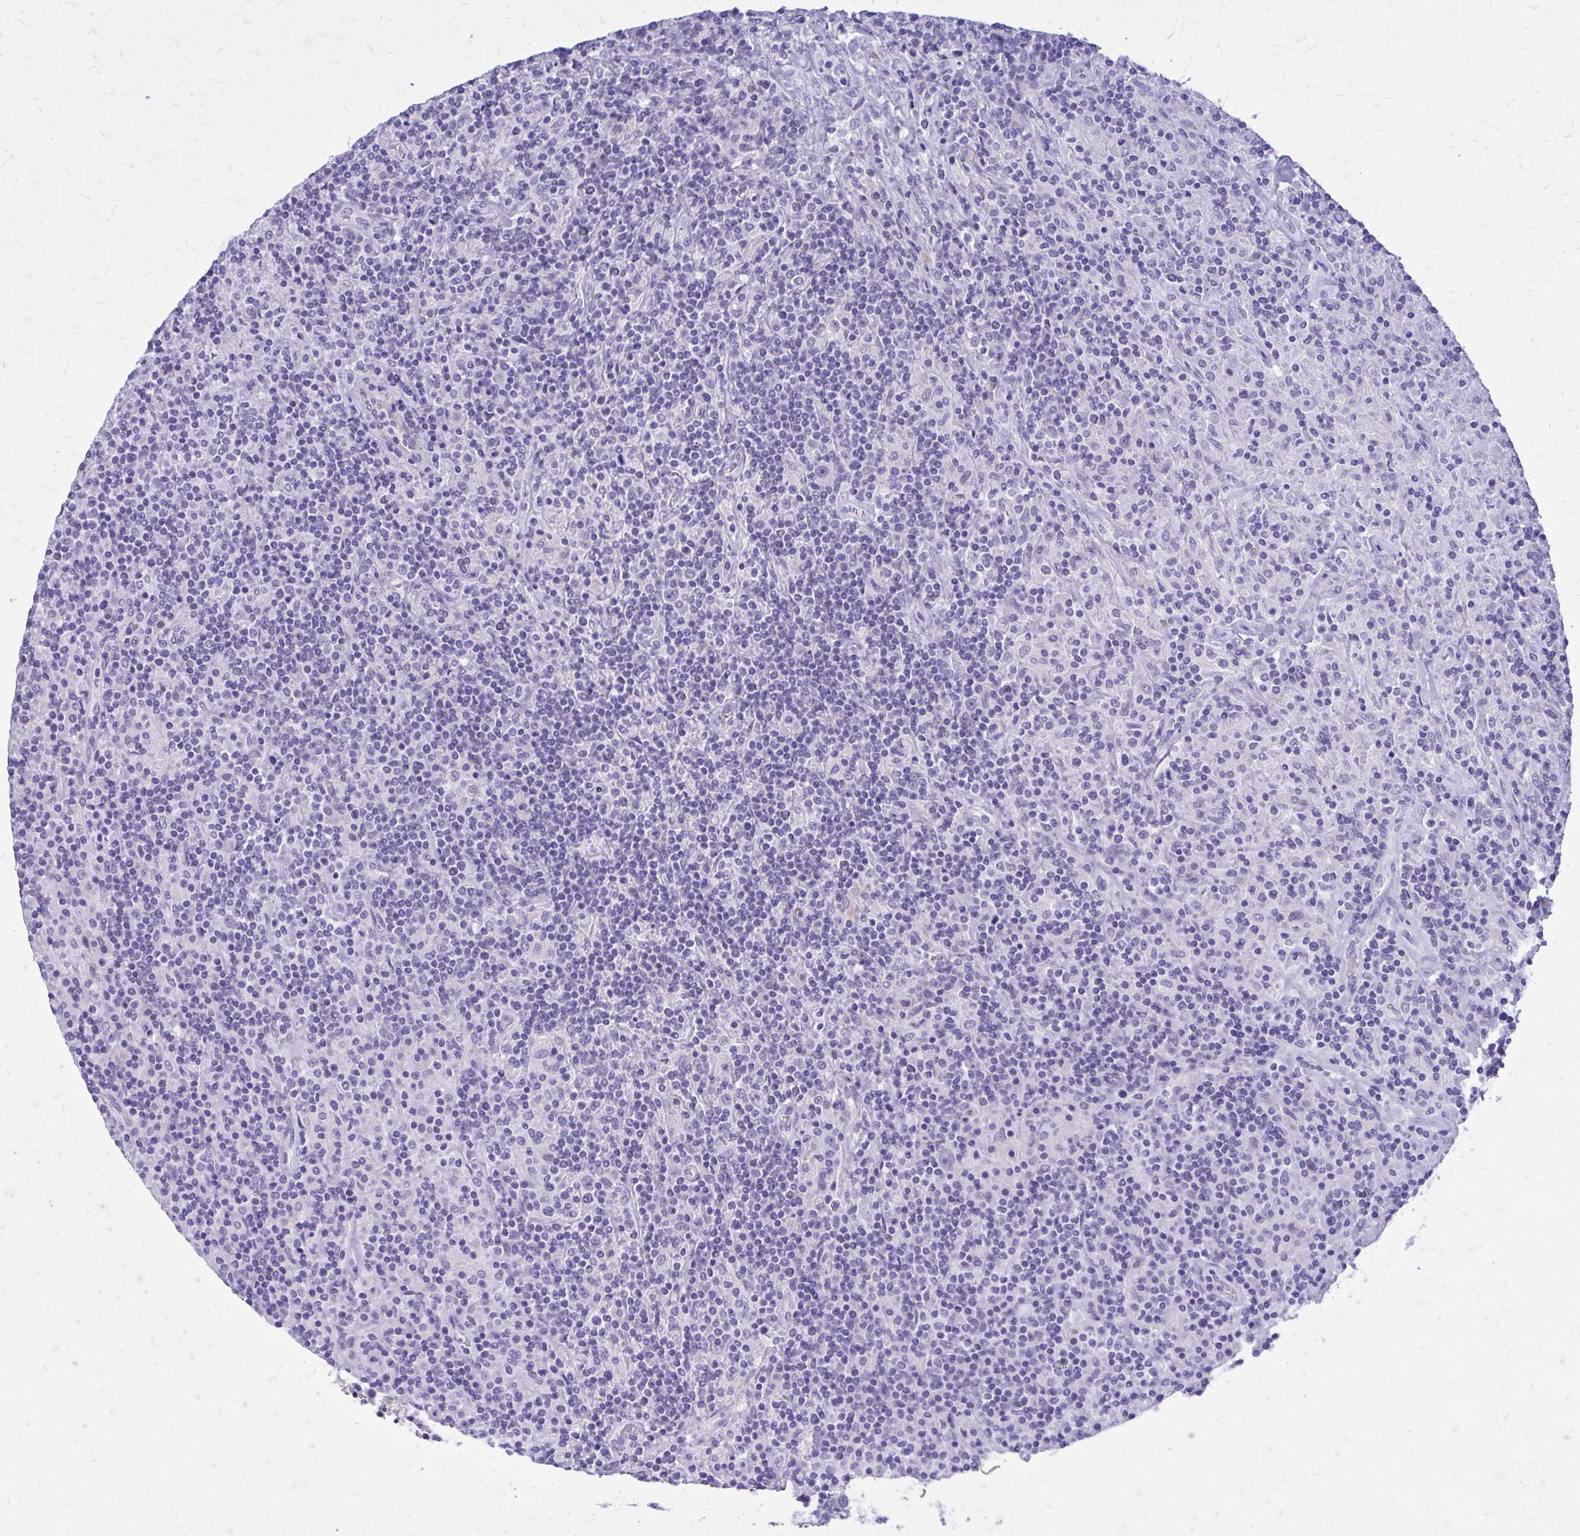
{"staining": {"intensity": "negative", "quantity": "none", "location": "none"}, "tissue": "lymphoma", "cell_type": "Tumor cells", "image_type": "cancer", "snomed": [{"axis": "morphology", "description": "Hodgkin's disease, NOS"}, {"axis": "topography", "description": "Lymph node"}], "caption": "Immunohistochemistry photomicrograph of human lymphoma stained for a protein (brown), which shows no expression in tumor cells.", "gene": "EPB41L1", "patient": {"sex": "male", "age": 70}}